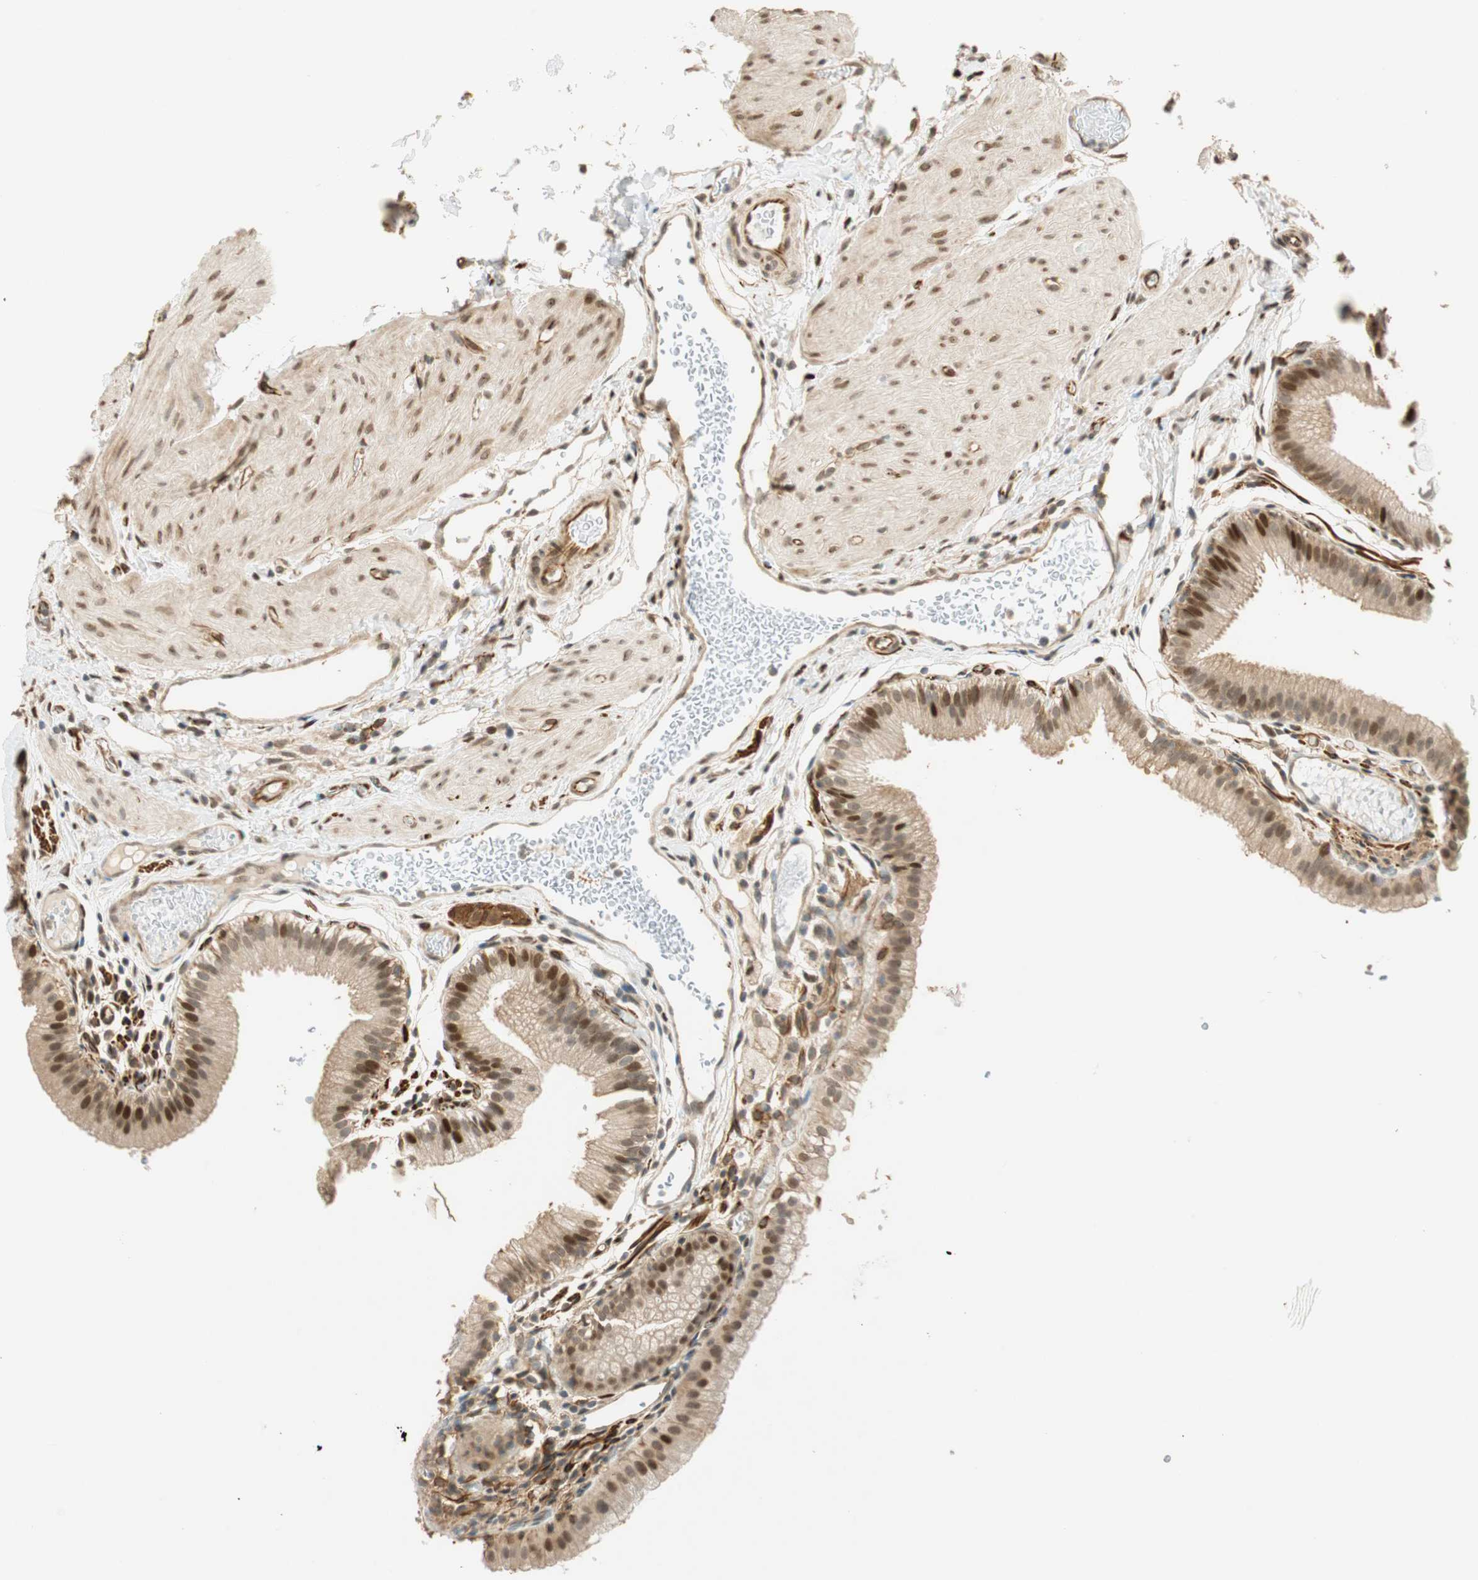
{"staining": {"intensity": "moderate", "quantity": "25%-75%", "location": "cytoplasmic/membranous,nuclear"}, "tissue": "gallbladder", "cell_type": "Glandular cells", "image_type": "normal", "snomed": [{"axis": "morphology", "description": "Normal tissue, NOS"}, {"axis": "topography", "description": "Gallbladder"}], "caption": "Protein positivity by immunohistochemistry exhibits moderate cytoplasmic/membranous,nuclear staining in approximately 25%-75% of glandular cells in normal gallbladder.", "gene": "NES", "patient": {"sex": "female", "age": 26}}